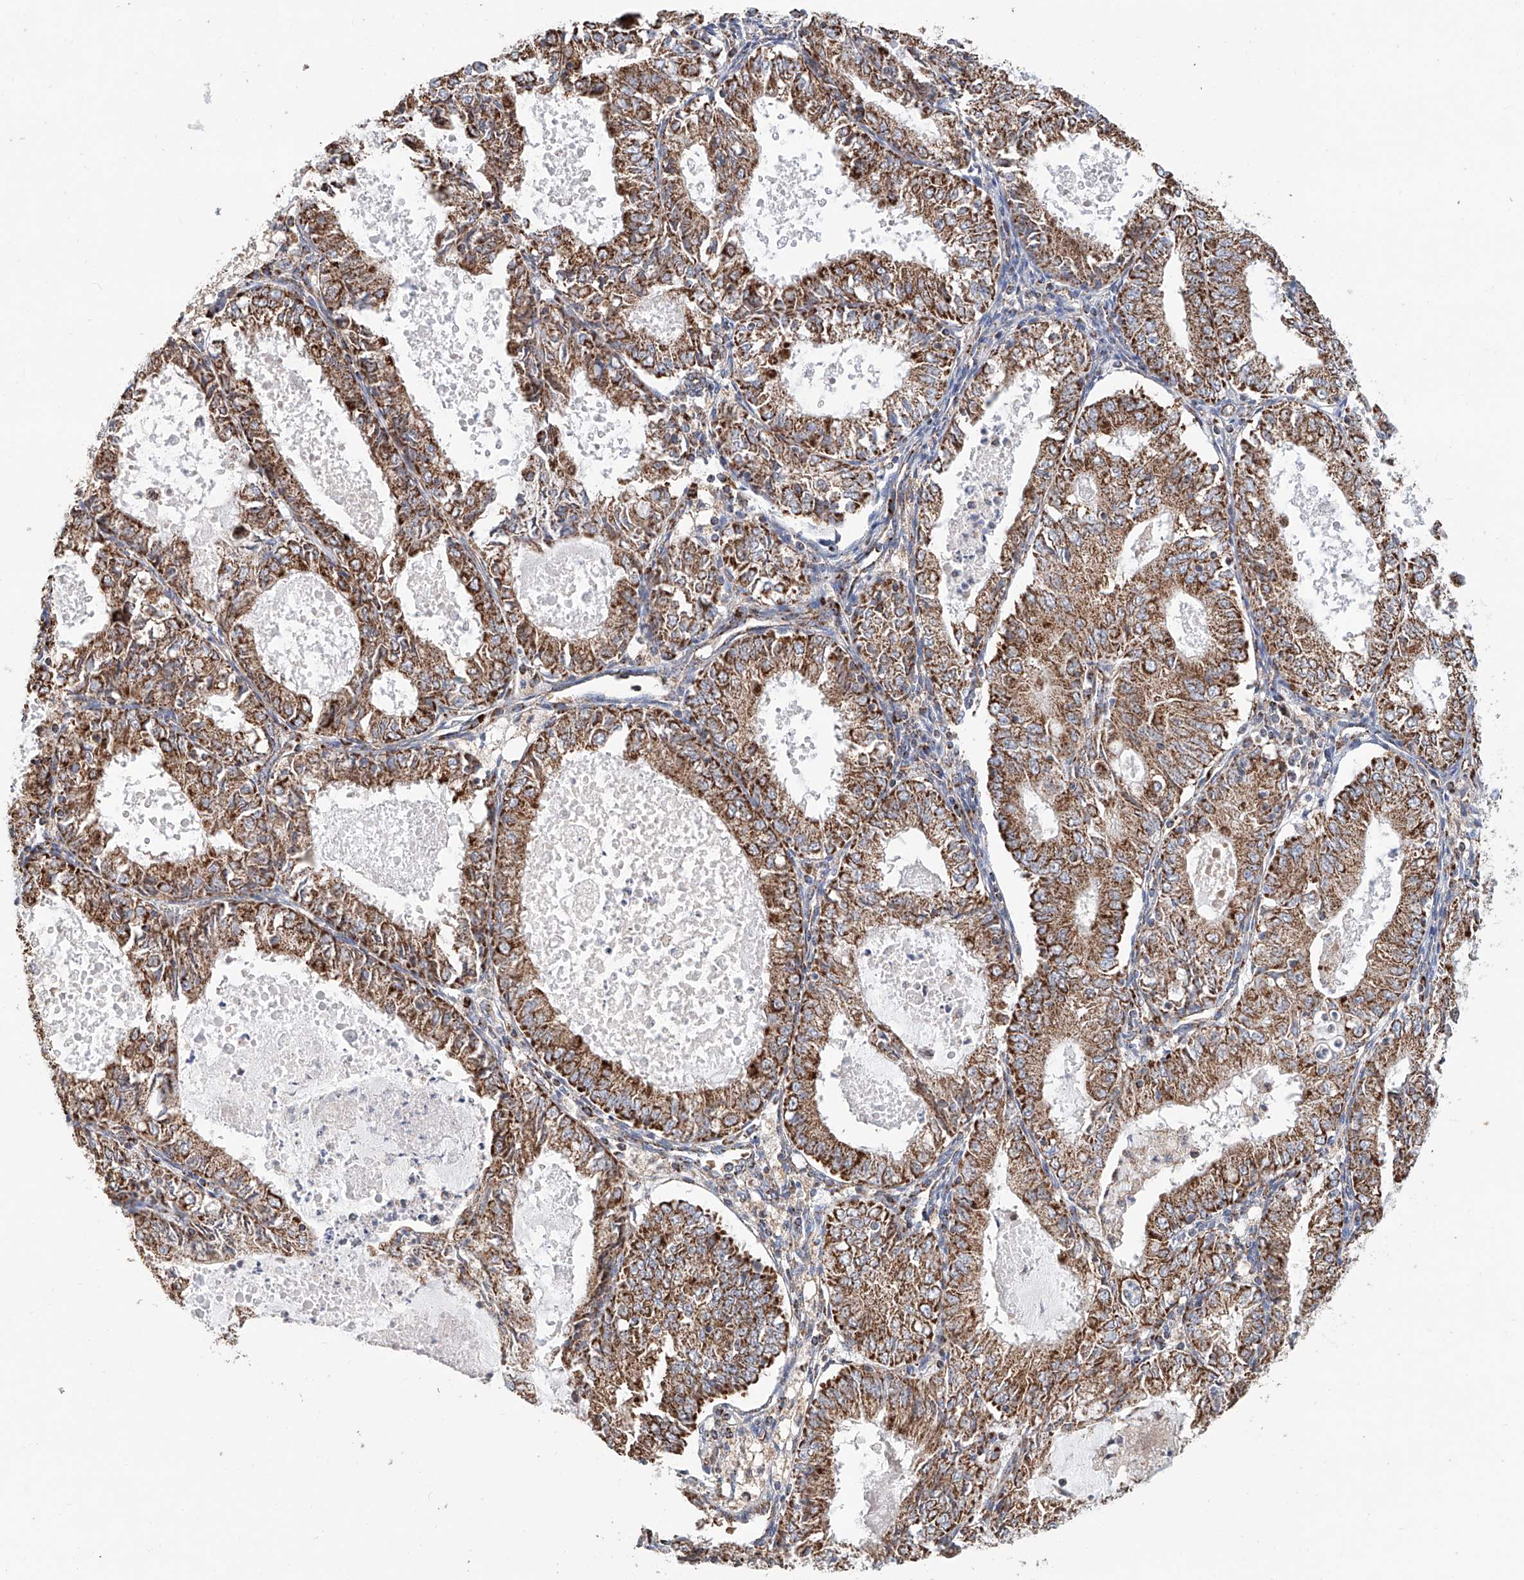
{"staining": {"intensity": "moderate", "quantity": ">75%", "location": "cytoplasmic/membranous"}, "tissue": "endometrial cancer", "cell_type": "Tumor cells", "image_type": "cancer", "snomed": [{"axis": "morphology", "description": "Adenocarcinoma, NOS"}, {"axis": "topography", "description": "Endometrium"}], "caption": "A histopathology image of human adenocarcinoma (endometrial) stained for a protein displays moderate cytoplasmic/membranous brown staining in tumor cells.", "gene": "MCL1", "patient": {"sex": "female", "age": 57}}